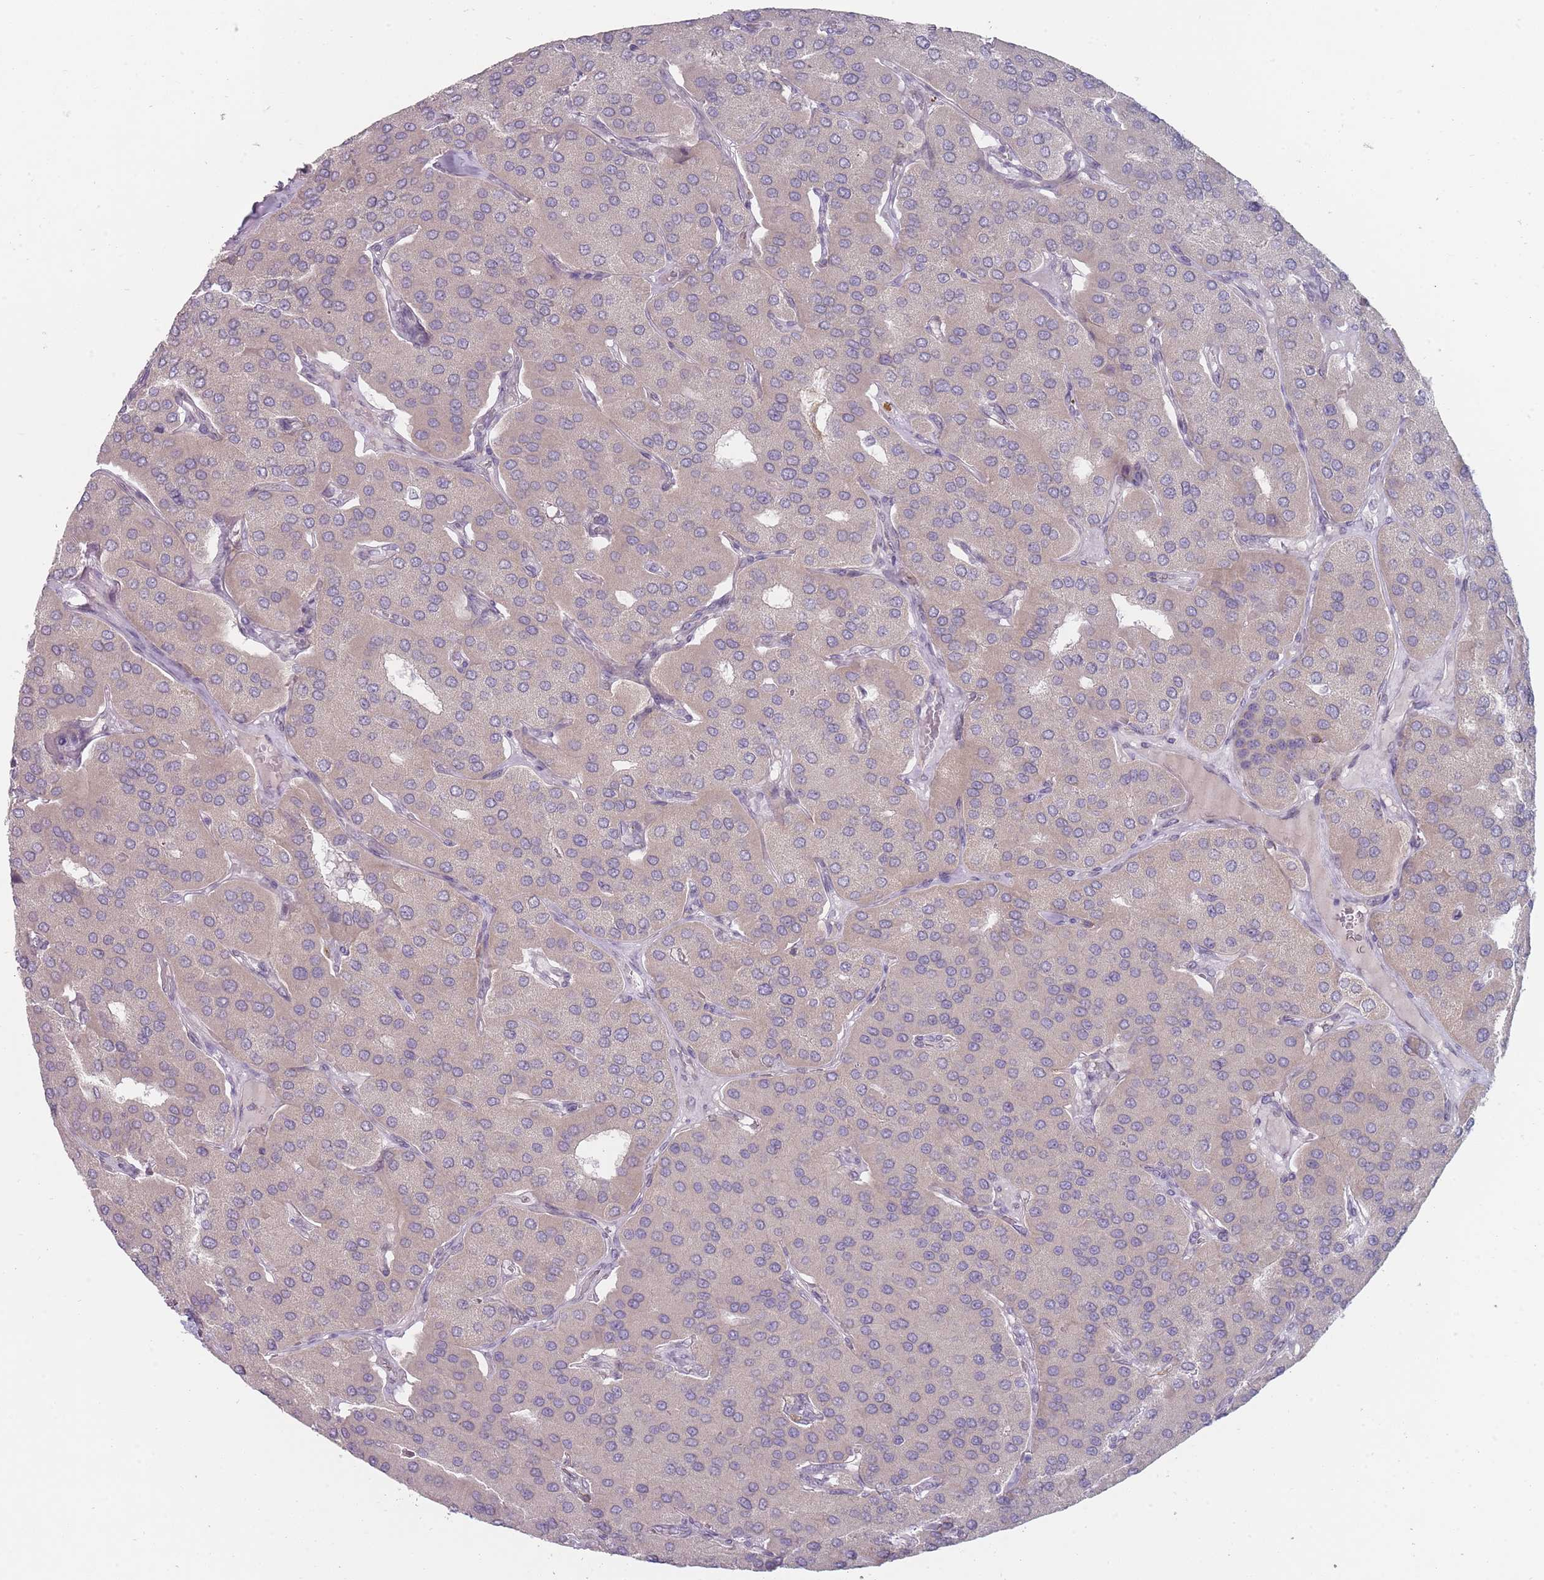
{"staining": {"intensity": "negative", "quantity": "none", "location": "none"}, "tissue": "parathyroid gland", "cell_type": "Glandular cells", "image_type": "normal", "snomed": [{"axis": "morphology", "description": "Normal tissue, NOS"}, {"axis": "morphology", "description": "Adenoma, NOS"}, {"axis": "topography", "description": "Parathyroid gland"}], "caption": "Protein analysis of normal parathyroid gland shows no significant positivity in glandular cells.", "gene": "PCDH12", "patient": {"sex": "female", "age": 86}}